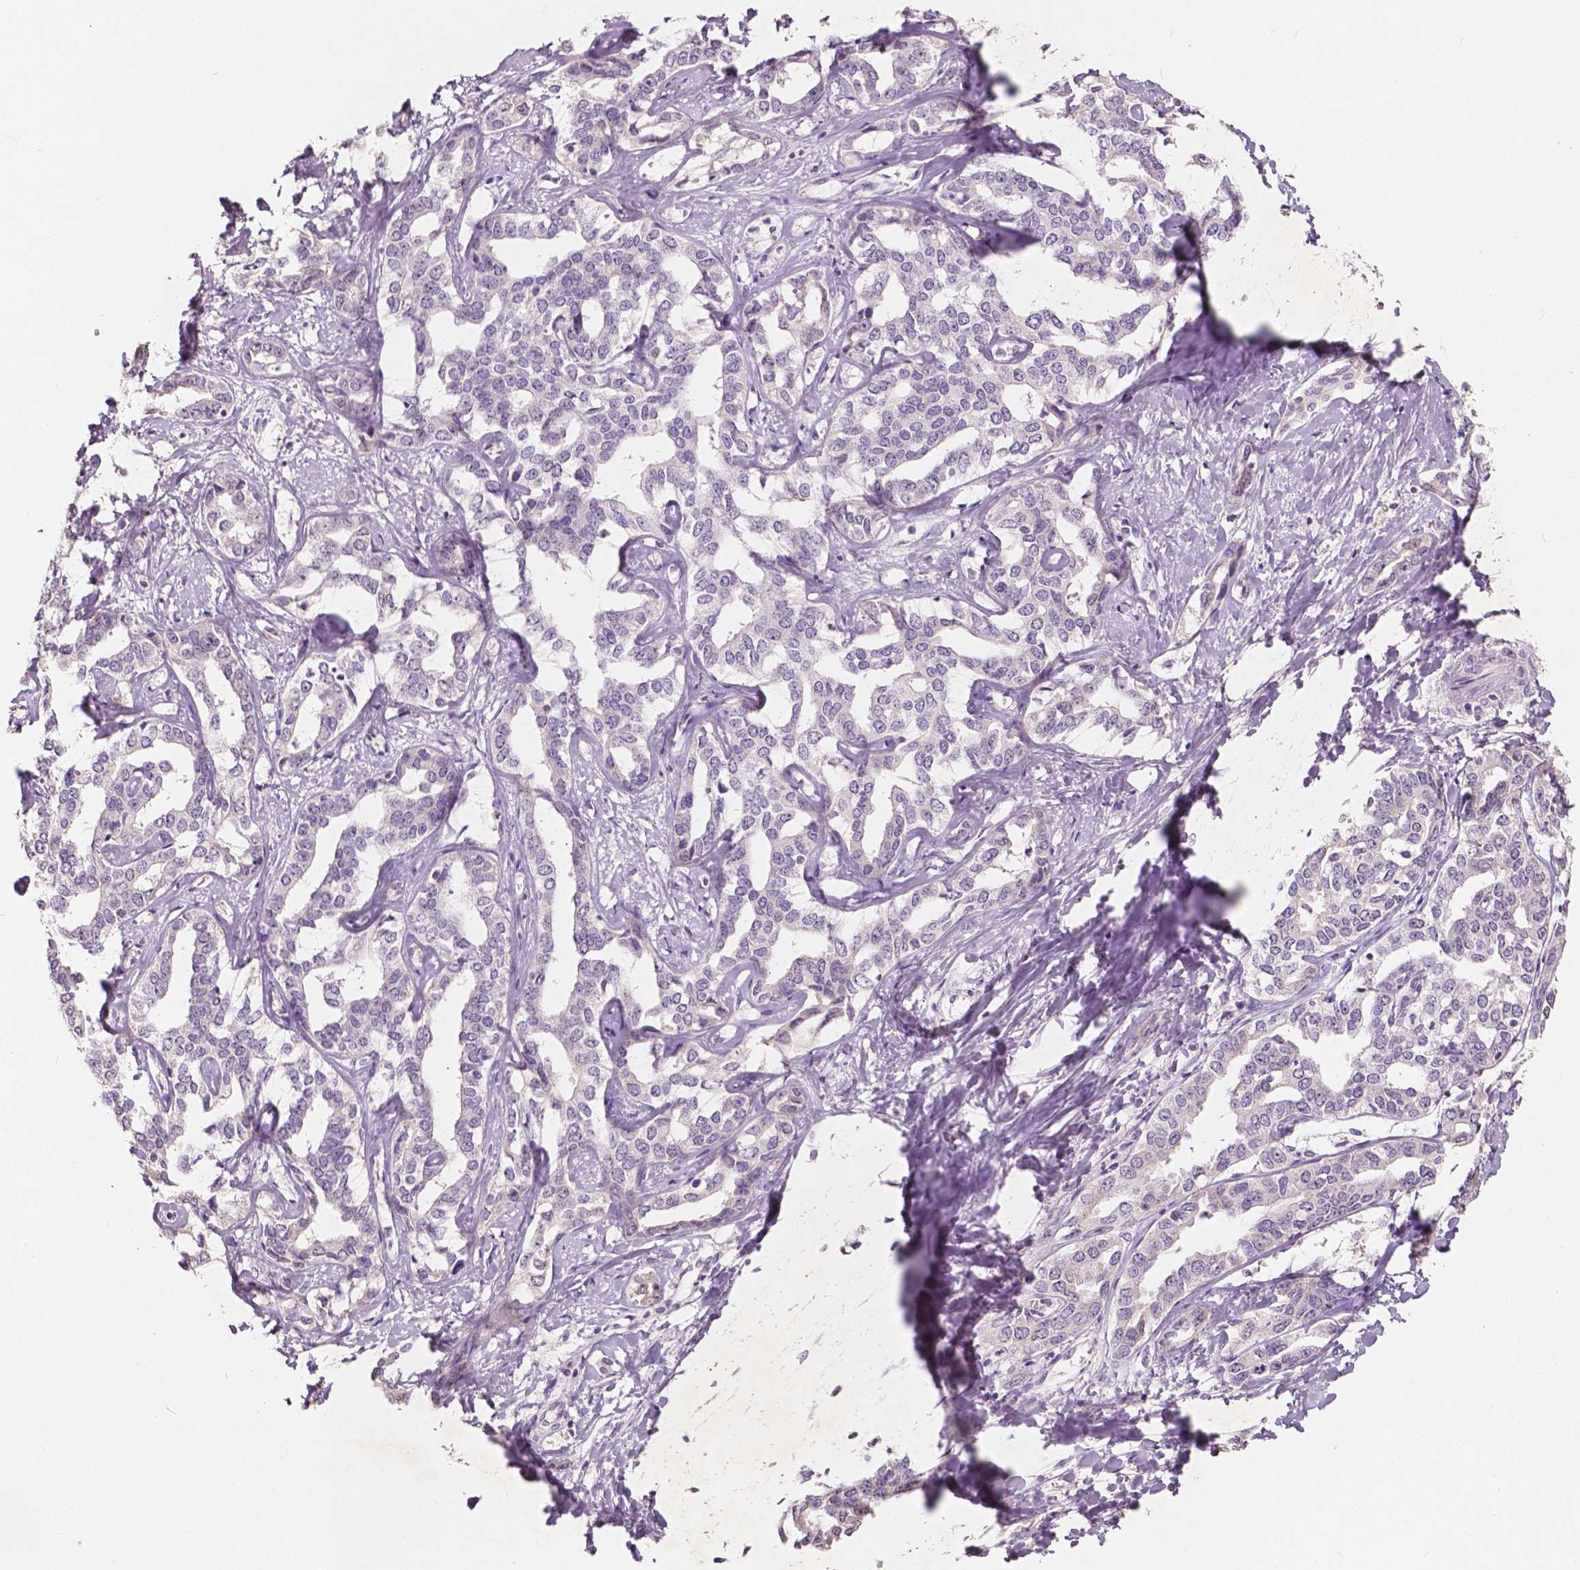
{"staining": {"intensity": "negative", "quantity": "none", "location": "none"}, "tissue": "liver cancer", "cell_type": "Tumor cells", "image_type": "cancer", "snomed": [{"axis": "morphology", "description": "Cholangiocarcinoma"}, {"axis": "topography", "description": "Liver"}], "caption": "Immunohistochemistry of cholangiocarcinoma (liver) exhibits no staining in tumor cells.", "gene": "SOX15", "patient": {"sex": "male", "age": 59}}